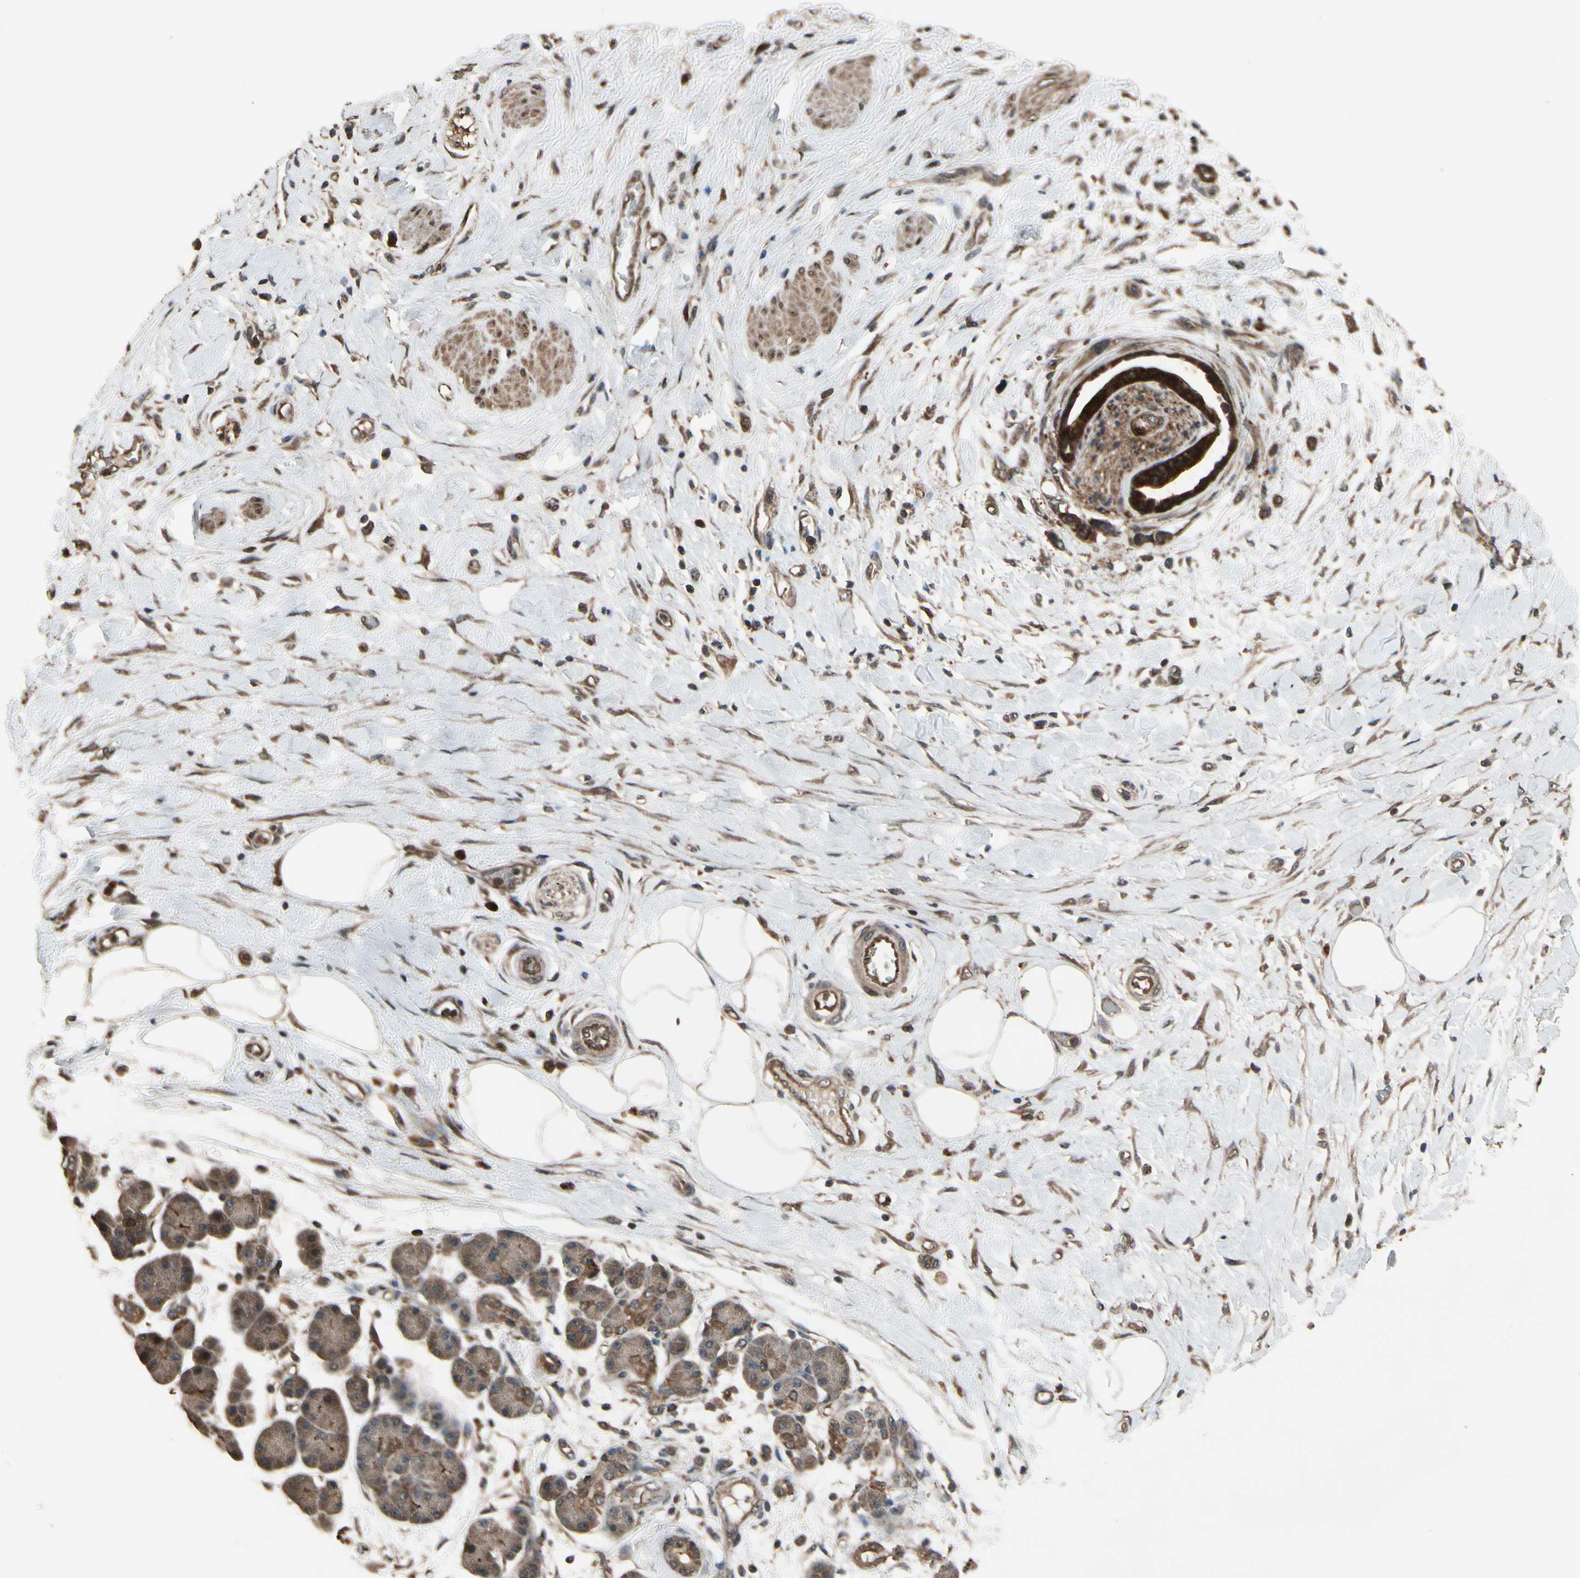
{"staining": {"intensity": "moderate", "quantity": "<25%", "location": "cytoplasmic/membranous"}, "tissue": "pancreatic cancer", "cell_type": "Tumor cells", "image_type": "cancer", "snomed": [{"axis": "morphology", "description": "Adenocarcinoma, NOS"}, {"axis": "morphology", "description": "Adenocarcinoma, metastatic, NOS"}, {"axis": "topography", "description": "Lymph node"}, {"axis": "topography", "description": "Pancreas"}, {"axis": "topography", "description": "Duodenum"}], "caption": "Pancreatic cancer (metastatic adenocarcinoma) stained for a protein reveals moderate cytoplasmic/membranous positivity in tumor cells. The protein of interest is stained brown, and the nuclei are stained in blue (DAB (3,3'-diaminobenzidine) IHC with brightfield microscopy, high magnification).", "gene": "CSF1R", "patient": {"sex": "female", "age": 64}}